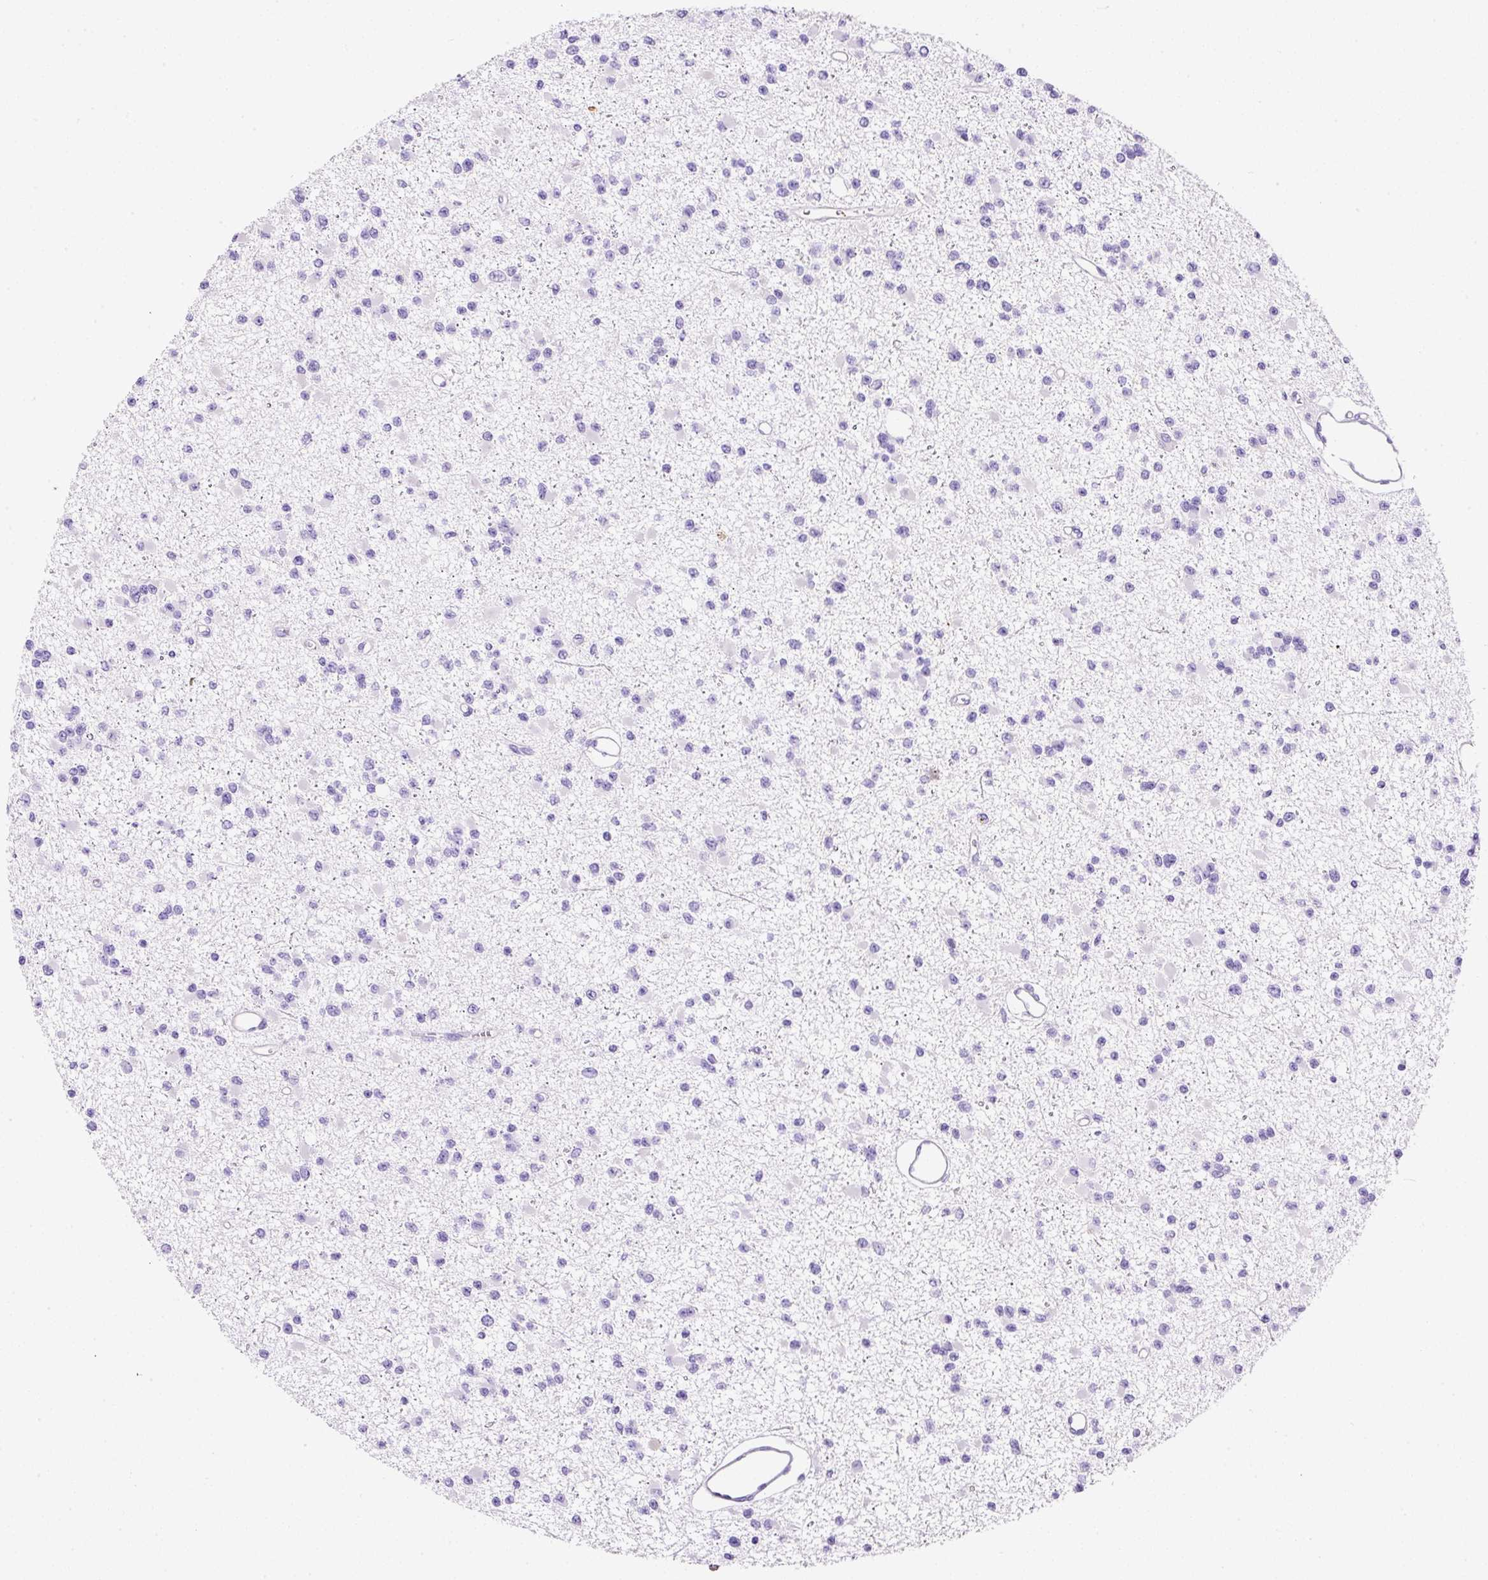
{"staining": {"intensity": "negative", "quantity": "none", "location": "none"}, "tissue": "glioma", "cell_type": "Tumor cells", "image_type": "cancer", "snomed": [{"axis": "morphology", "description": "Glioma, malignant, Low grade"}, {"axis": "topography", "description": "Brain"}], "caption": "DAB immunohistochemical staining of glioma exhibits no significant staining in tumor cells. Nuclei are stained in blue.", "gene": "APCS", "patient": {"sex": "female", "age": 22}}